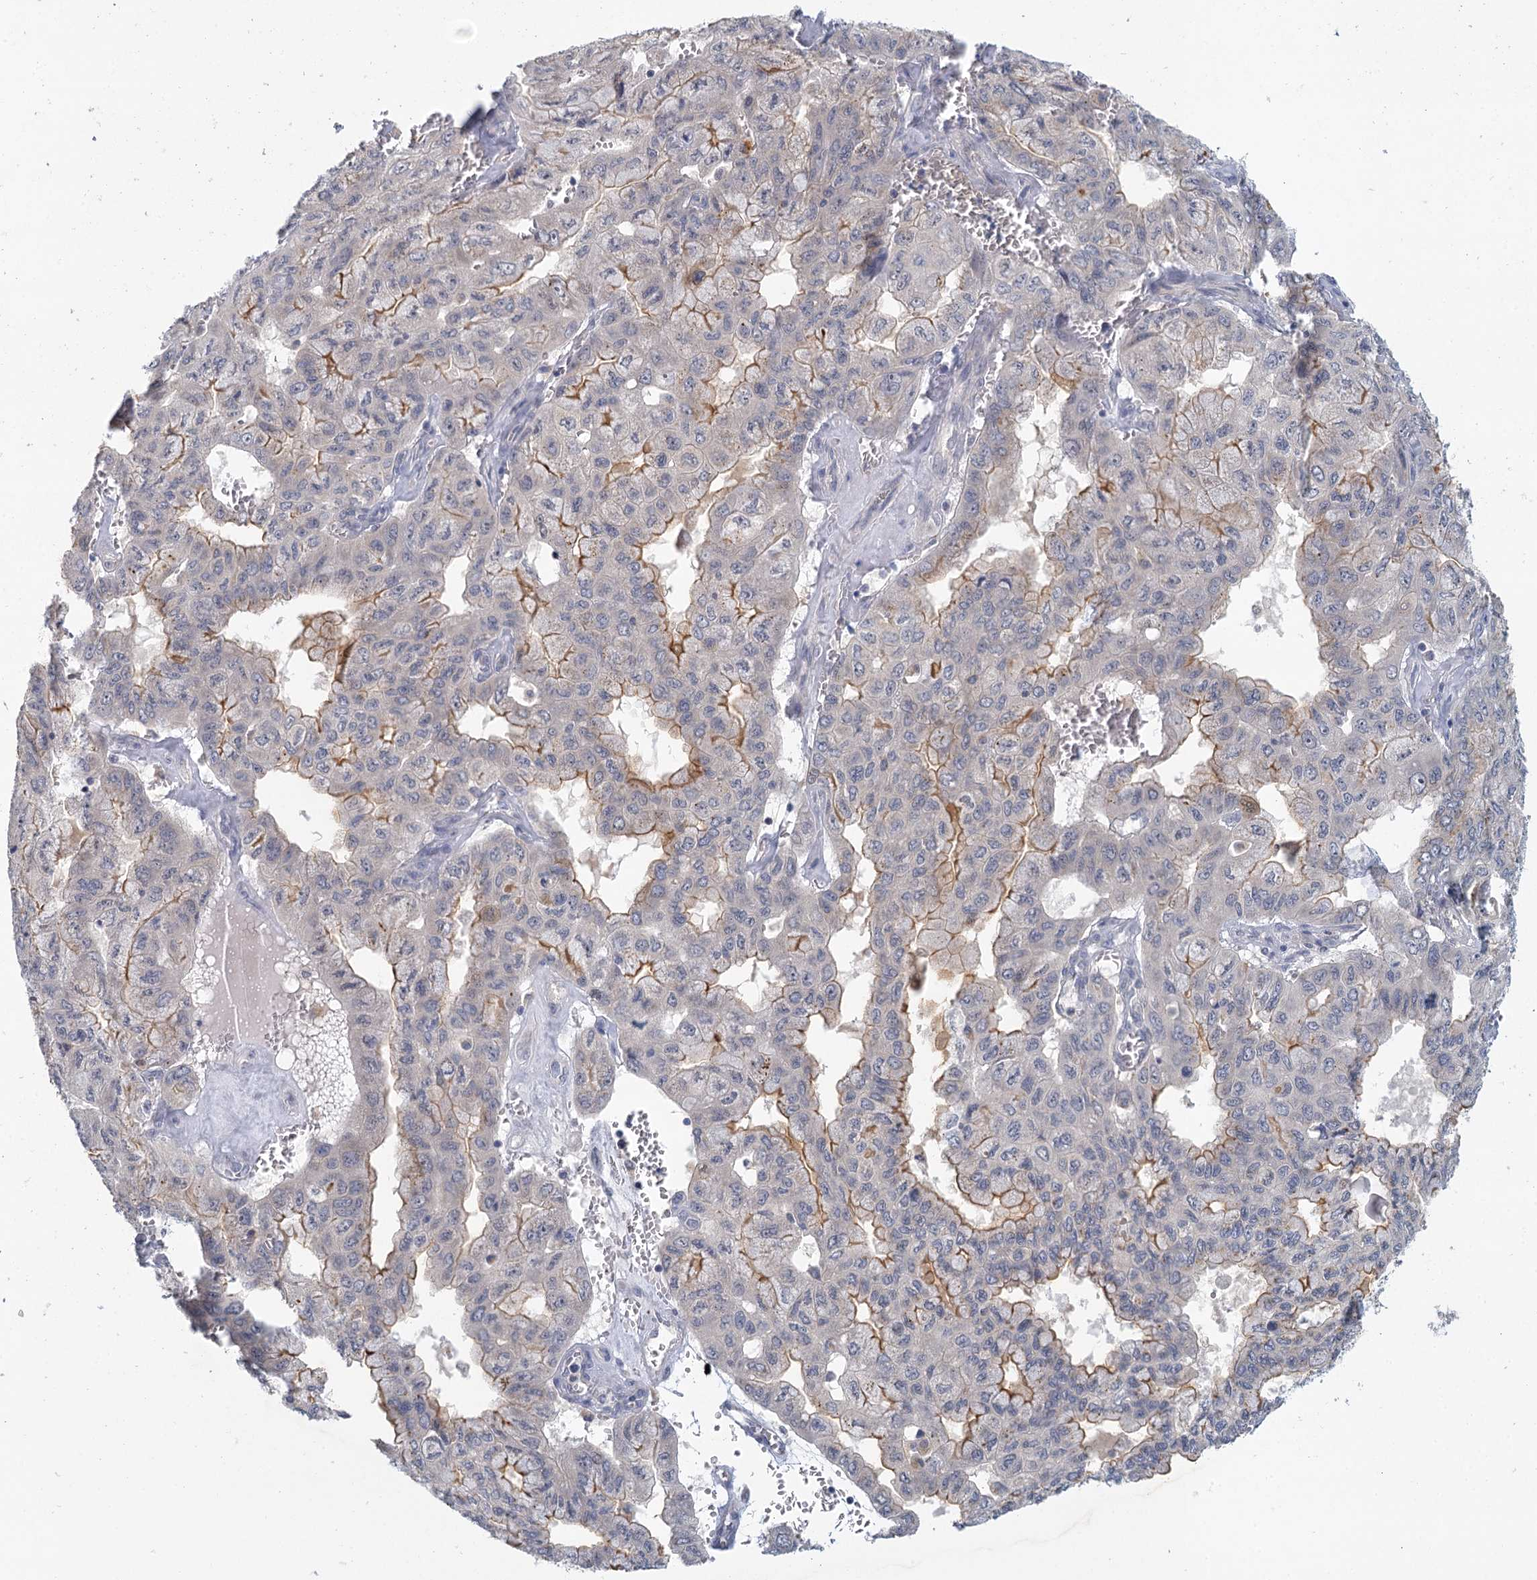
{"staining": {"intensity": "moderate", "quantity": "25%-75%", "location": "cytoplasmic/membranous"}, "tissue": "pancreatic cancer", "cell_type": "Tumor cells", "image_type": "cancer", "snomed": [{"axis": "morphology", "description": "Adenocarcinoma, NOS"}, {"axis": "topography", "description": "Pancreas"}], "caption": "Immunohistochemical staining of human pancreatic adenocarcinoma demonstrates moderate cytoplasmic/membranous protein positivity in about 25%-75% of tumor cells.", "gene": "MYO7B", "patient": {"sex": "male", "age": 51}}